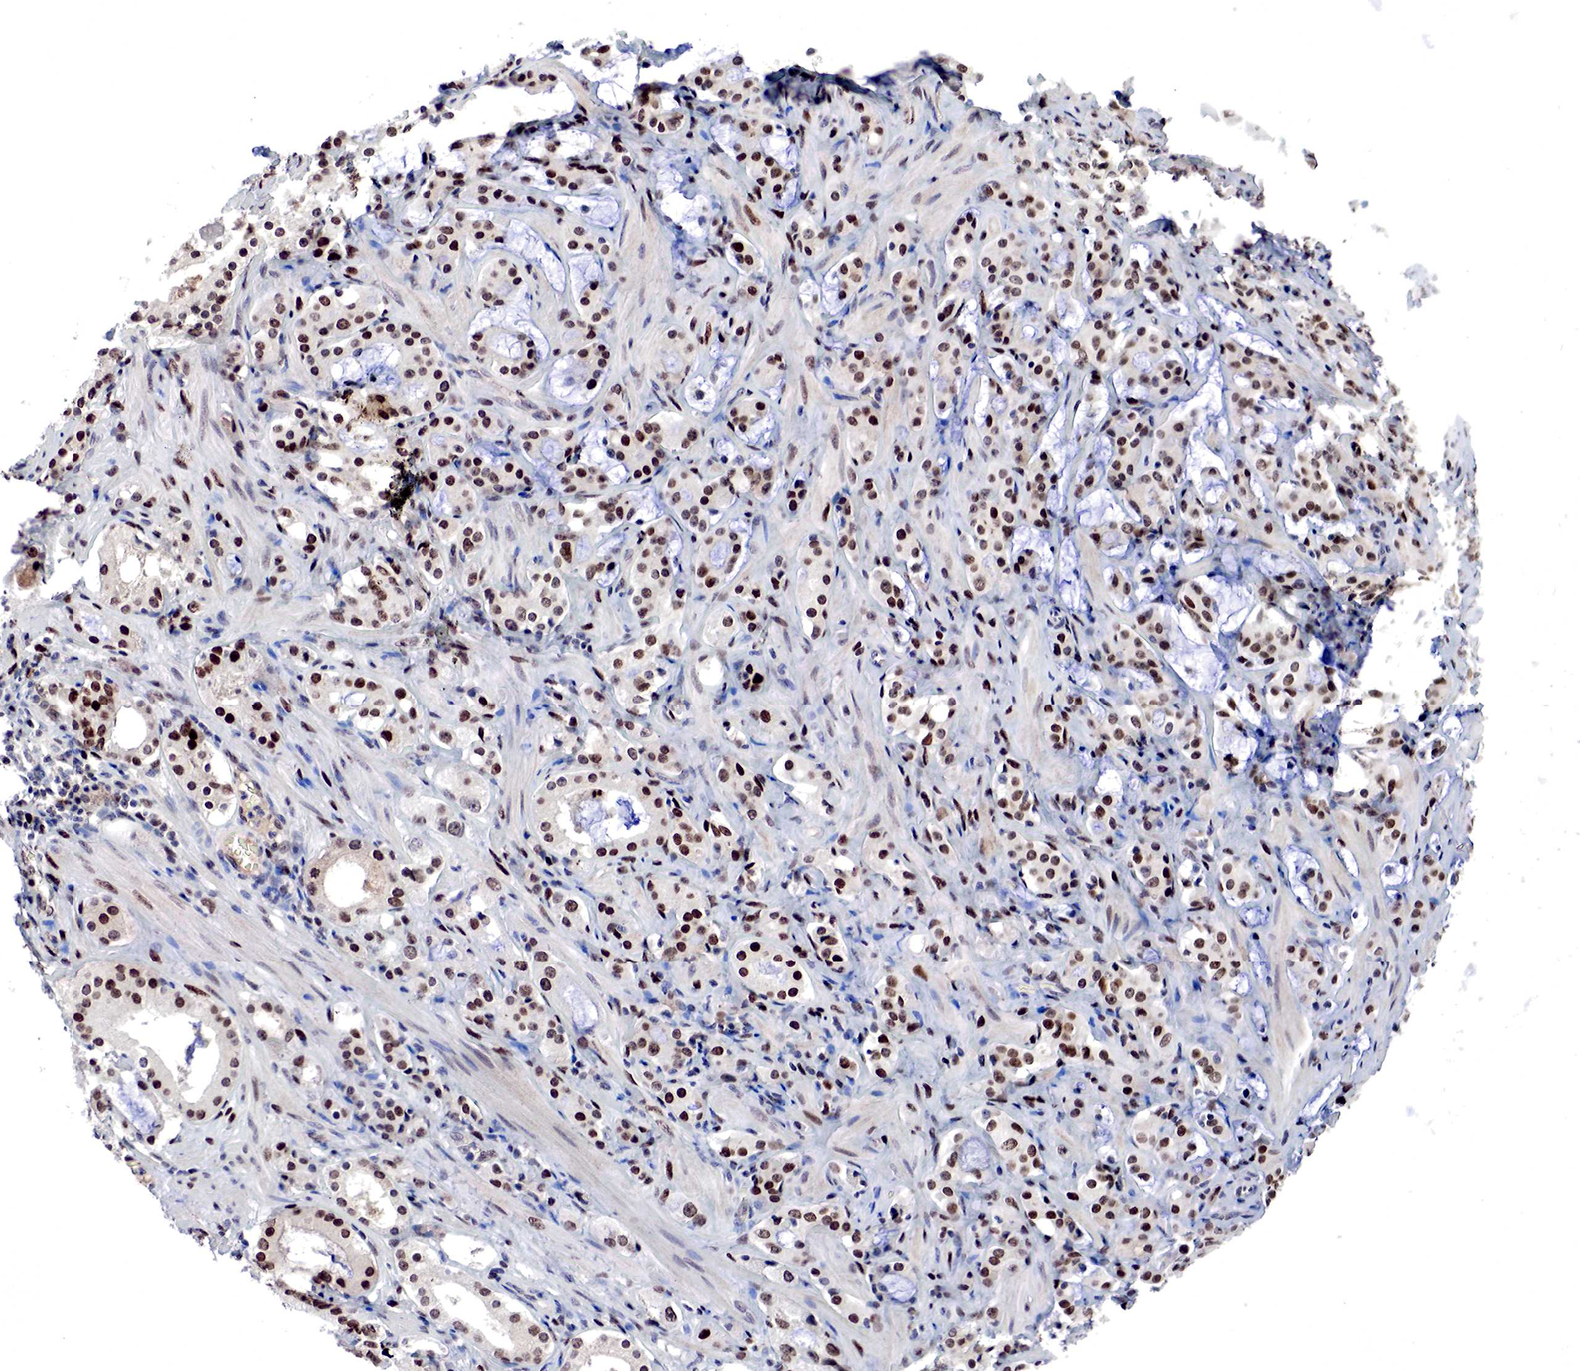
{"staining": {"intensity": "moderate", "quantity": "25%-75%", "location": "nuclear"}, "tissue": "prostate cancer", "cell_type": "Tumor cells", "image_type": "cancer", "snomed": [{"axis": "morphology", "description": "Adenocarcinoma, Medium grade"}, {"axis": "topography", "description": "Prostate"}], "caption": "Tumor cells demonstrate medium levels of moderate nuclear expression in about 25%-75% of cells in human adenocarcinoma (medium-grade) (prostate). The staining was performed using DAB (3,3'-diaminobenzidine) to visualize the protein expression in brown, while the nuclei were stained in blue with hematoxylin (Magnification: 20x).", "gene": "DACH2", "patient": {"sex": "male", "age": 73}}